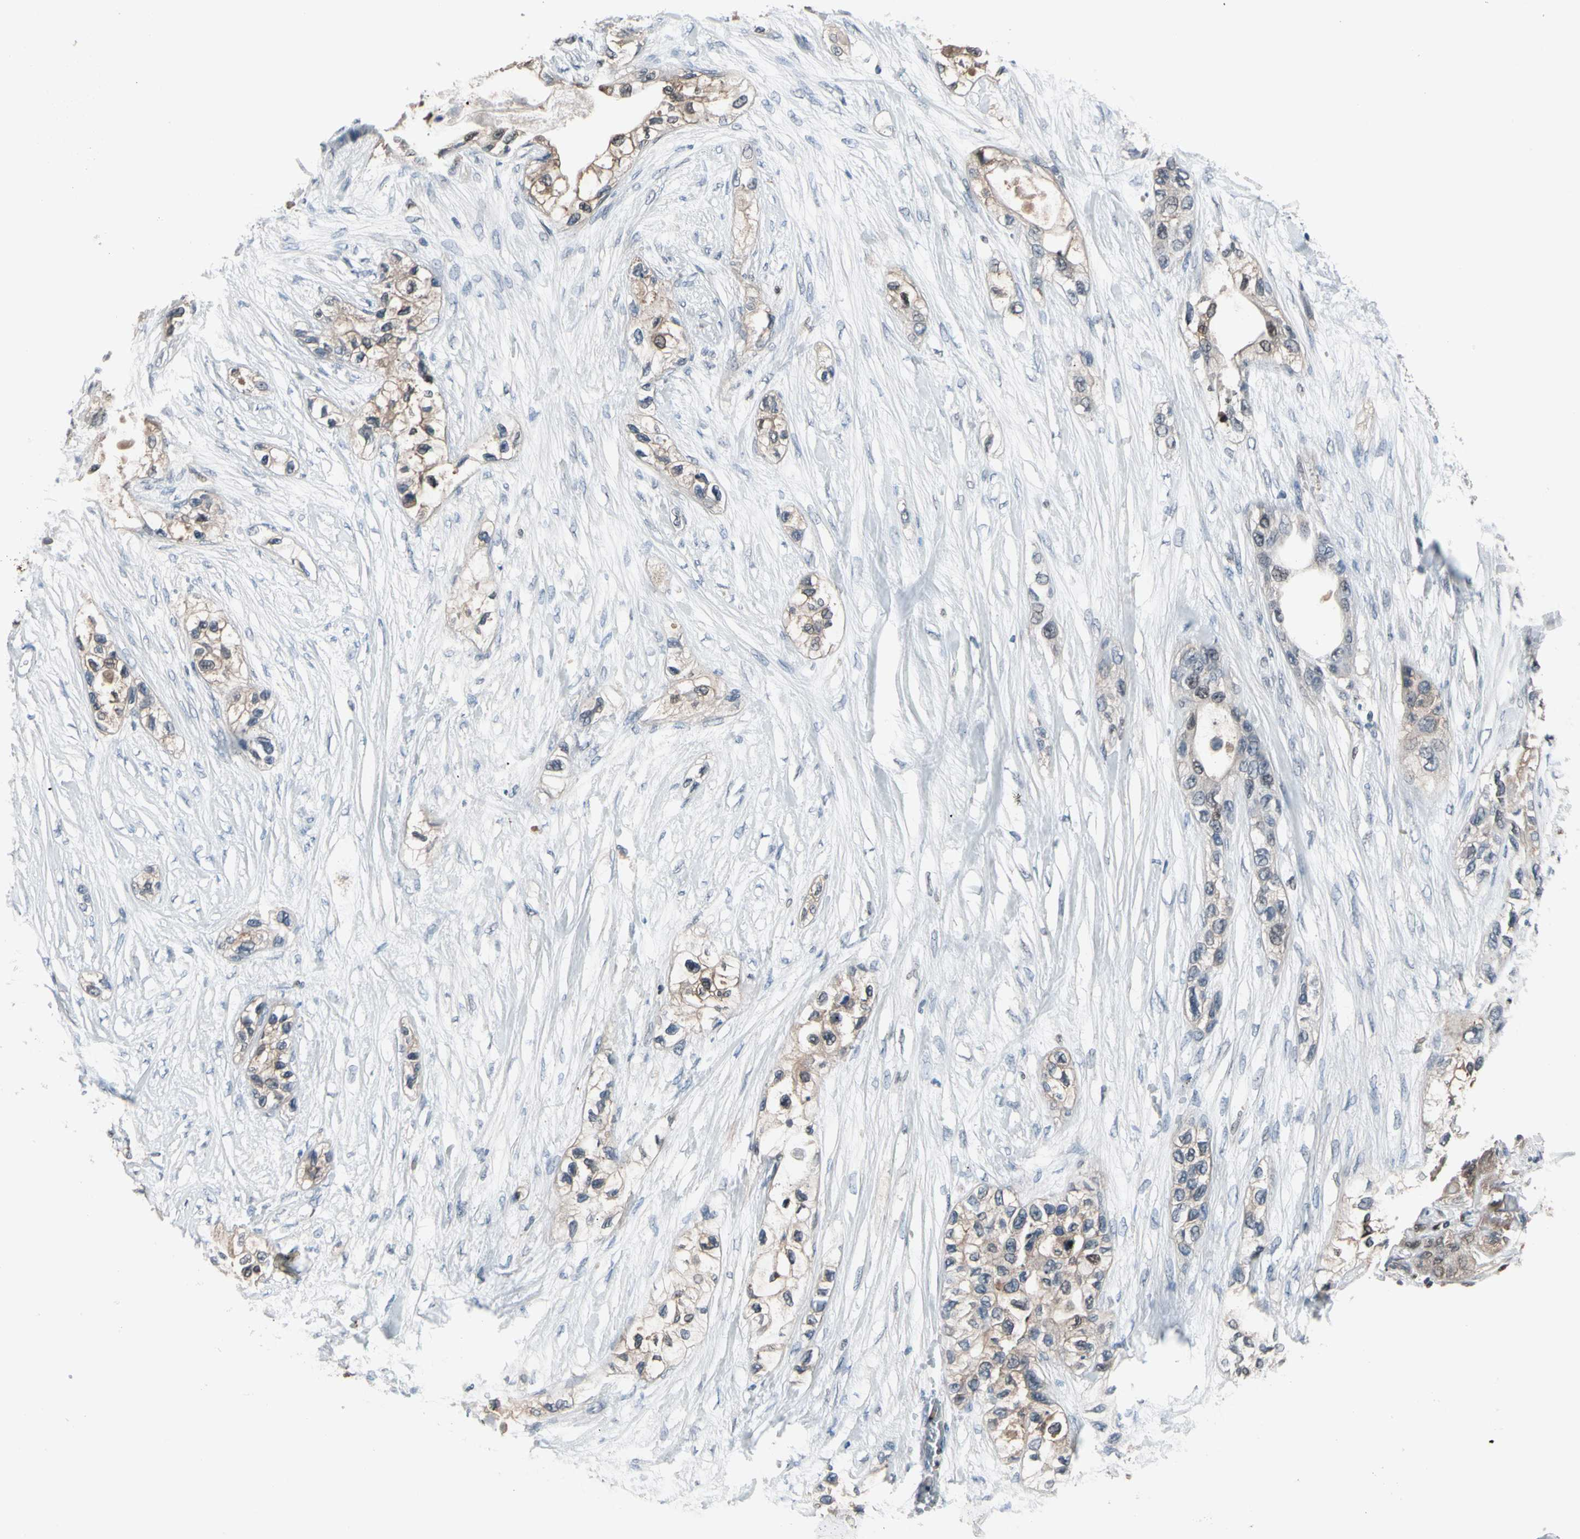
{"staining": {"intensity": "moderate", "quantity": "25%-75%", "location": "cytoplasmic/membranous"}, "tissue": "pancreatic cancer", "cell_type": "Tumor cells", "image_type": "cancer", "snomed": [{"axis": "morphology", "description": "Adenocarcinoma, NOS"}, {"axis": "topography", "description": "Pancreas"}], "caption": "Tumor cells show moderate cytoplasmic/membranous positivity in approximately 25%-75% of cells in pancreatic cancer. (brown staining indicates protein expression, while blue staining denotes nuclei).", "gene": "PSMA2", "patient": {"sex": "female", "age": 70}}